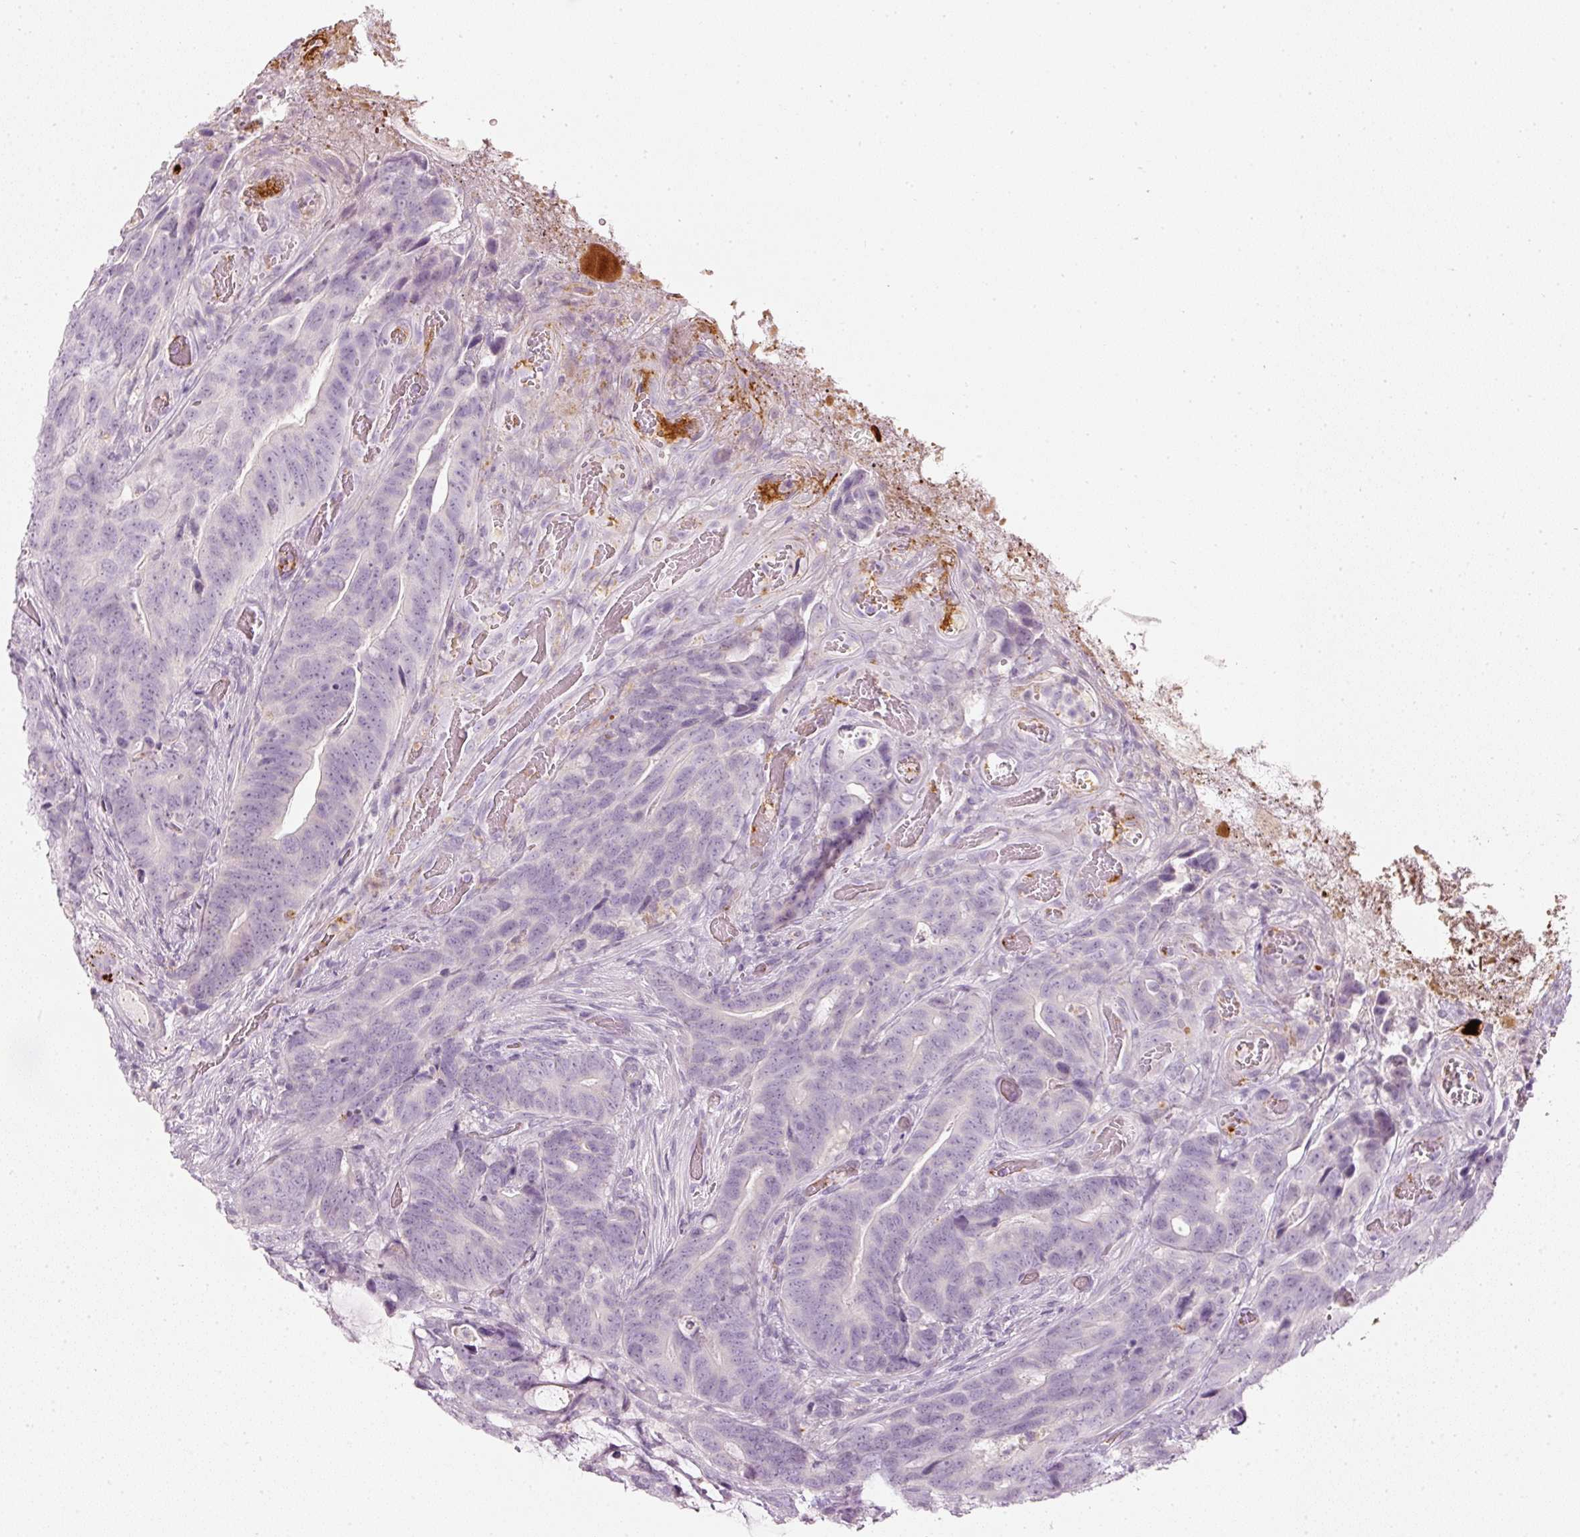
{"staining": {"intensity": "negative", "quantity": "none", "location": "none"}, "tissue": "colorectal cancer", "cell_type": "Tumor cells", "image_type": "cancer", "snomed": [{"axis": "morphology", "description": "Adenocarcinoma, NOS"}, {"axis": "topography", "description": "Colon"}], "caption": "Immunohistochemistry photomicrograph of neoplastic tissue: human colorectal cancer stained with DAB shows no significant protein staining in tumor cells.", "gene": "LECT2", "patient": {"sex": "female", "age": 82}}